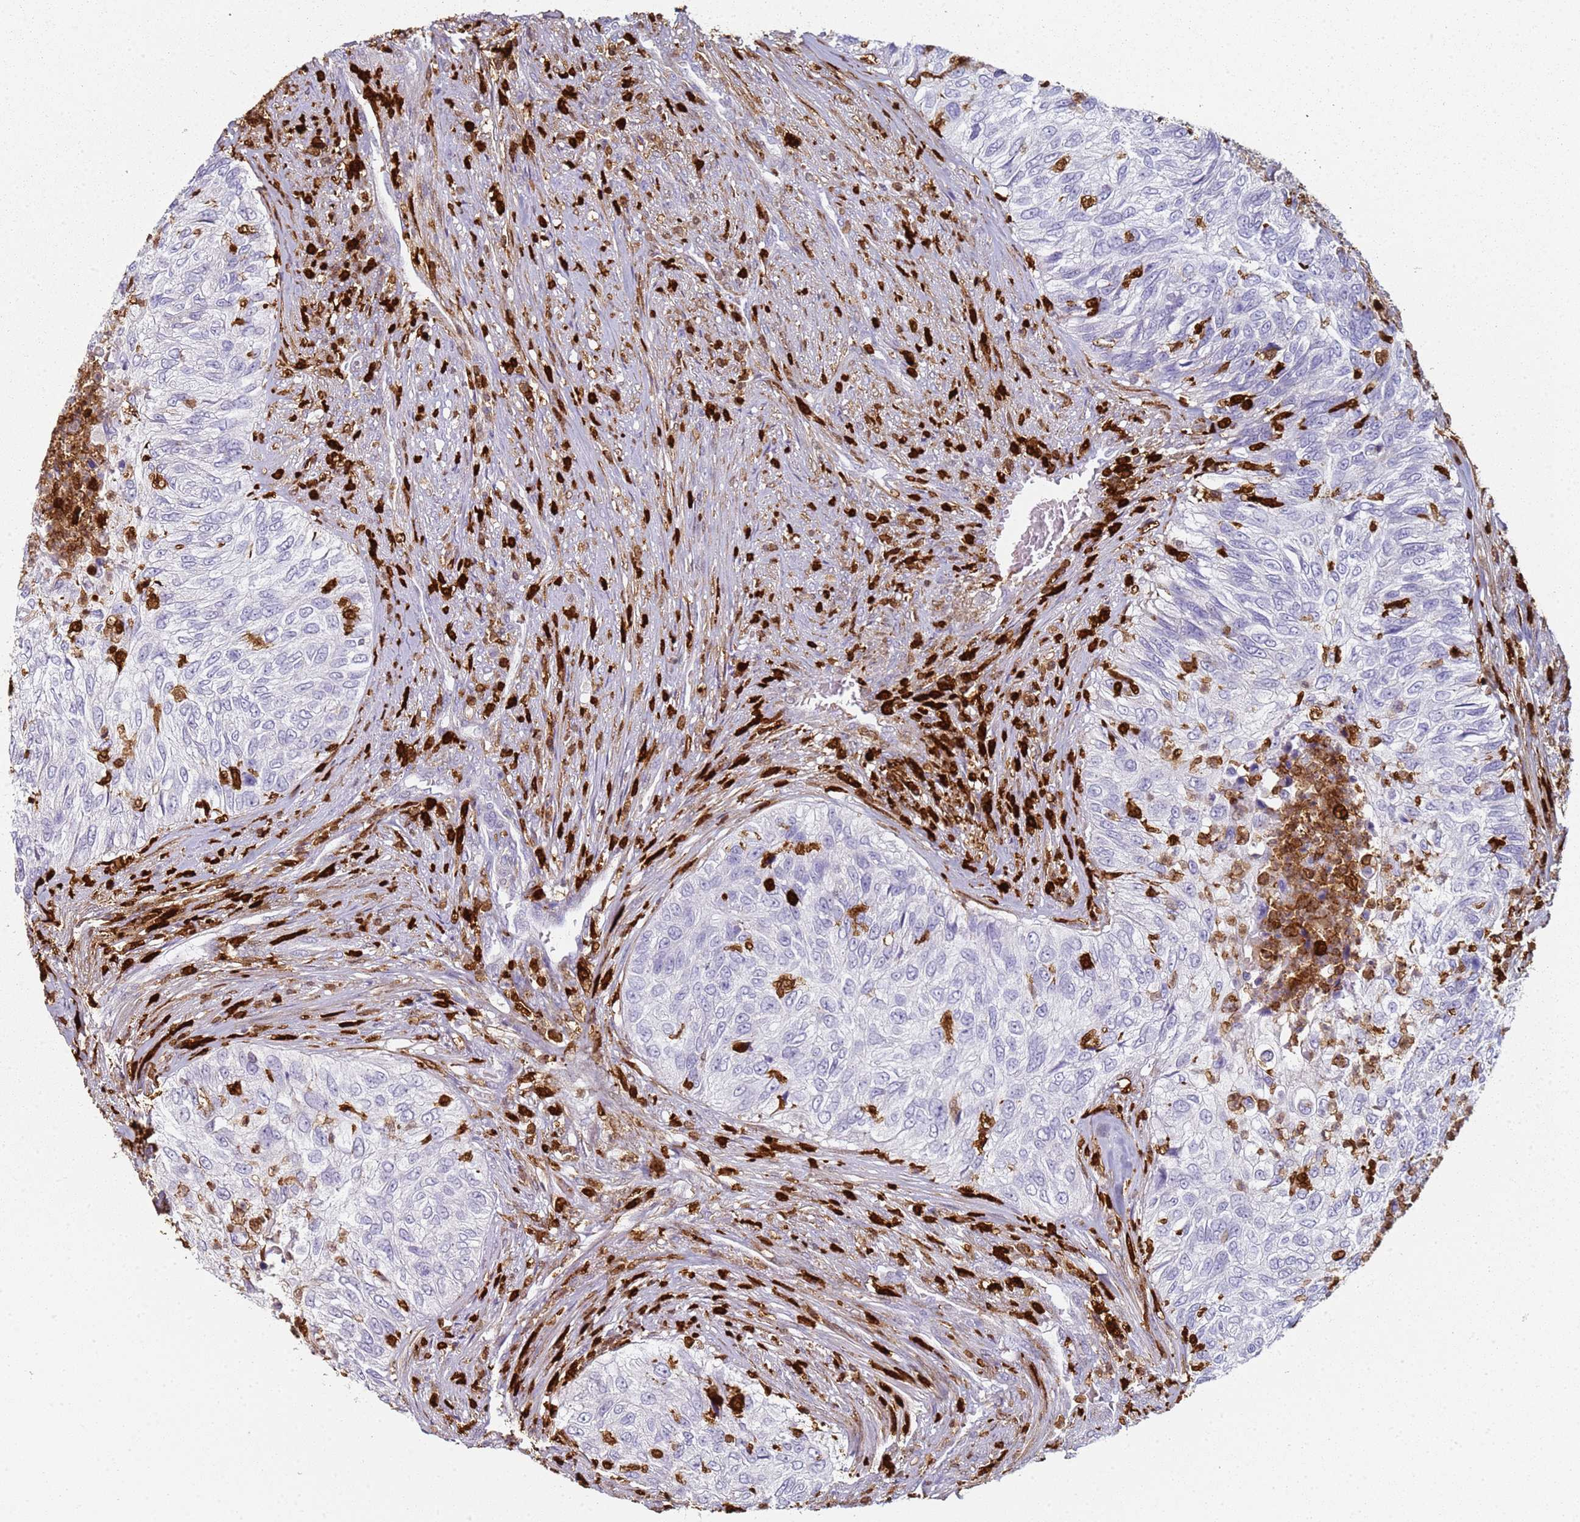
{"staining": {"intensity": "negative", "quantity": "none", "location": "none"}, "tissue": "urothelial cancer", "cell_type": "Tumor cells", "image_type": "cancer", "snomed": [{"axis": "morphology", "description": "Urothelial carcinoma, High grade"}, {"axis": "topography", "description": "Urinary bladder"}], "caption": "This is an immunohistochemistry (IHC) photomicrograph of human urothelial carcinoma (high-grade). There is no expression in tumor cells.", "gene": "S100A4", "patient": {"sex": "female", "age": 60}}